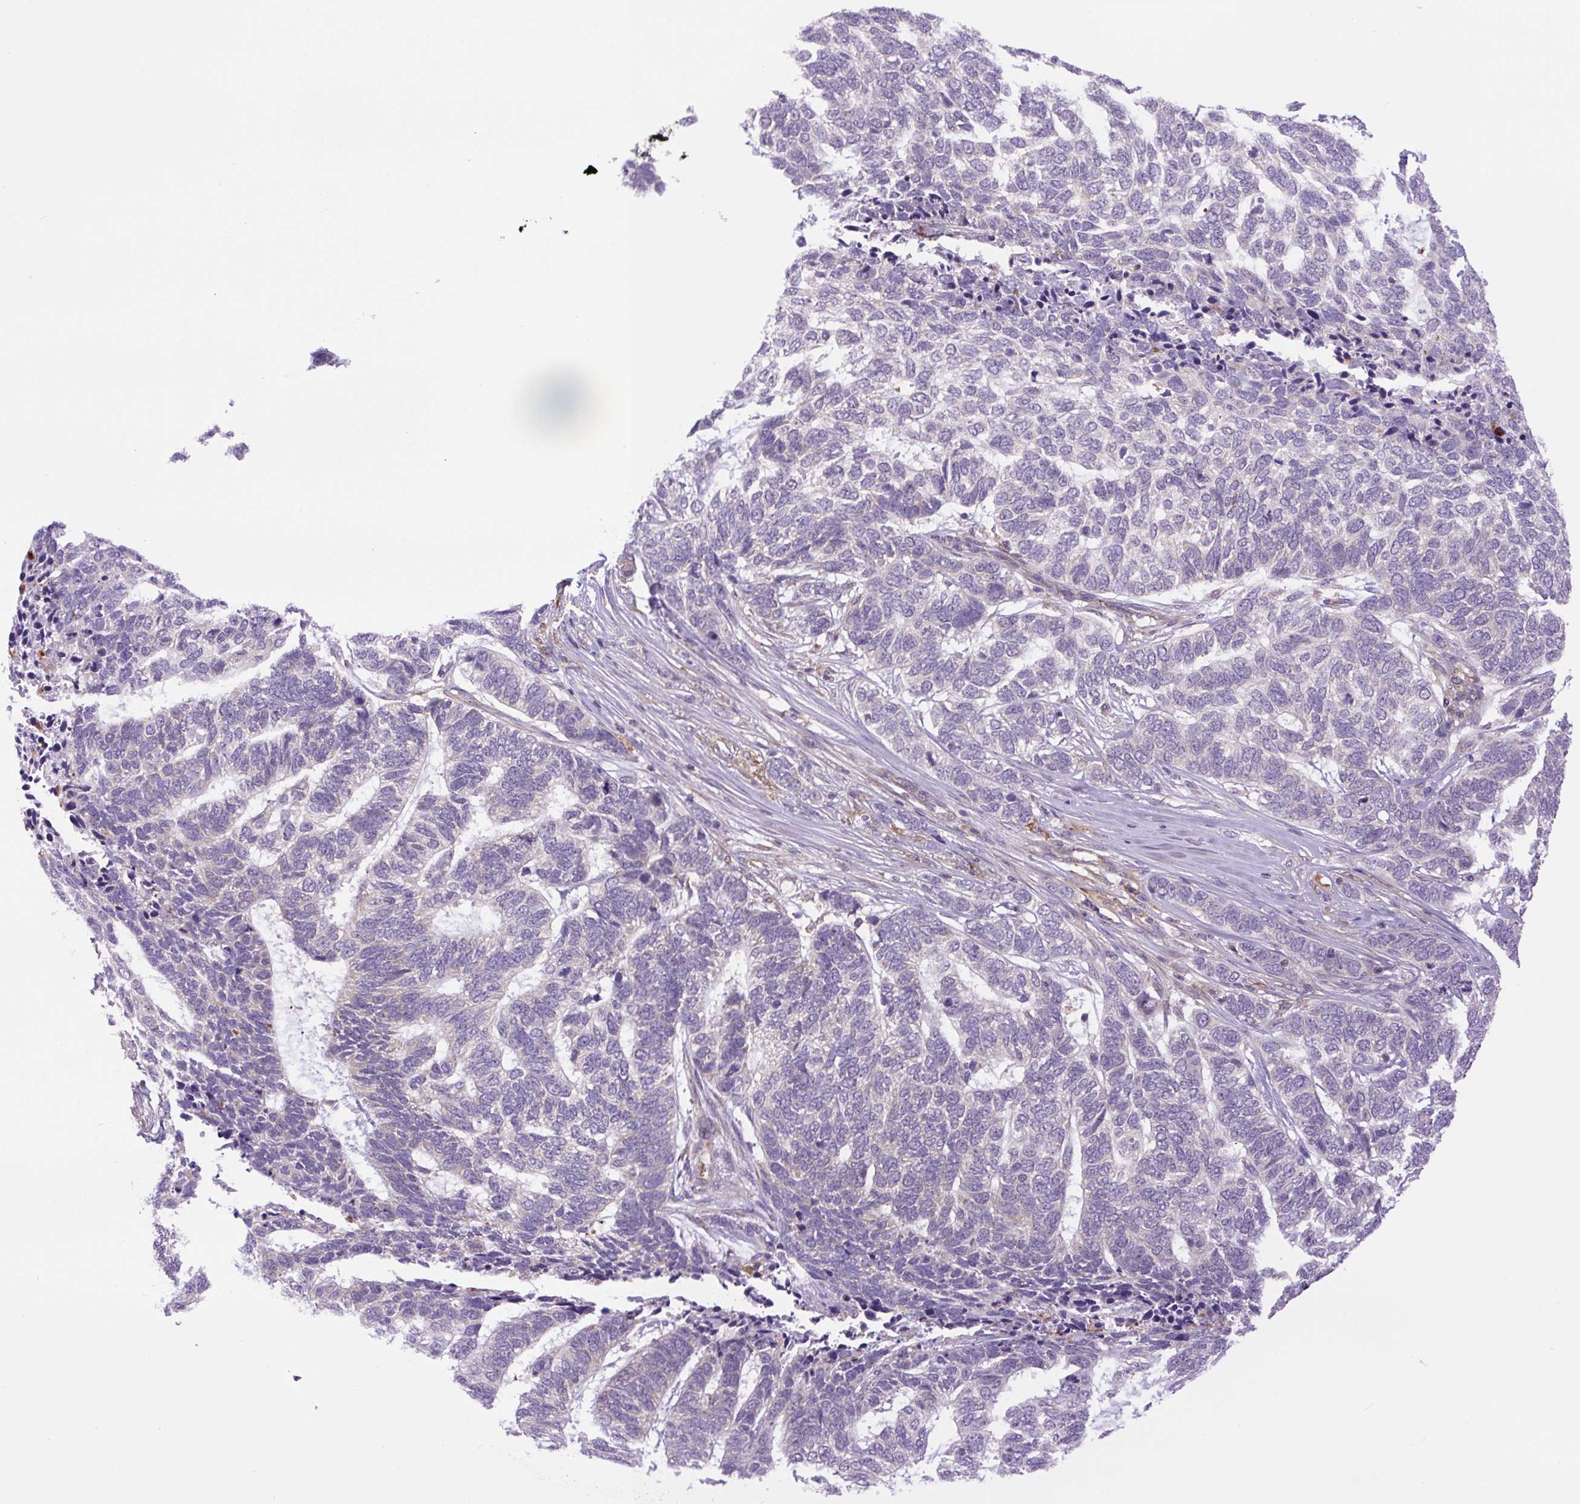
{"staining": {"intensity": "negative", "quantity": "none", "location": "none"}, "tissue": "skin cancer", "cell_type": "Tumor cells", "image_type": "cancer", "snomed": [{"axis": "morphology", "description": "Basal cell carcinoma"}, {"axis": "topography", "description": "Skin"}], "caption": "A high-resolution histopathology image shows immunohistochemistry staining of skin cancer (basal cell carcinoma), which displays no significant expression in tumor cells. The staining was performed using DAB (3,3'-diaminobenzidine) to visualize the protein expression in brown, while the nuclei were stained in blue with hematoxylin (Magnification: 20x).", "gene": "MINK1", "patient": {"sex": "female", "age": 65}}